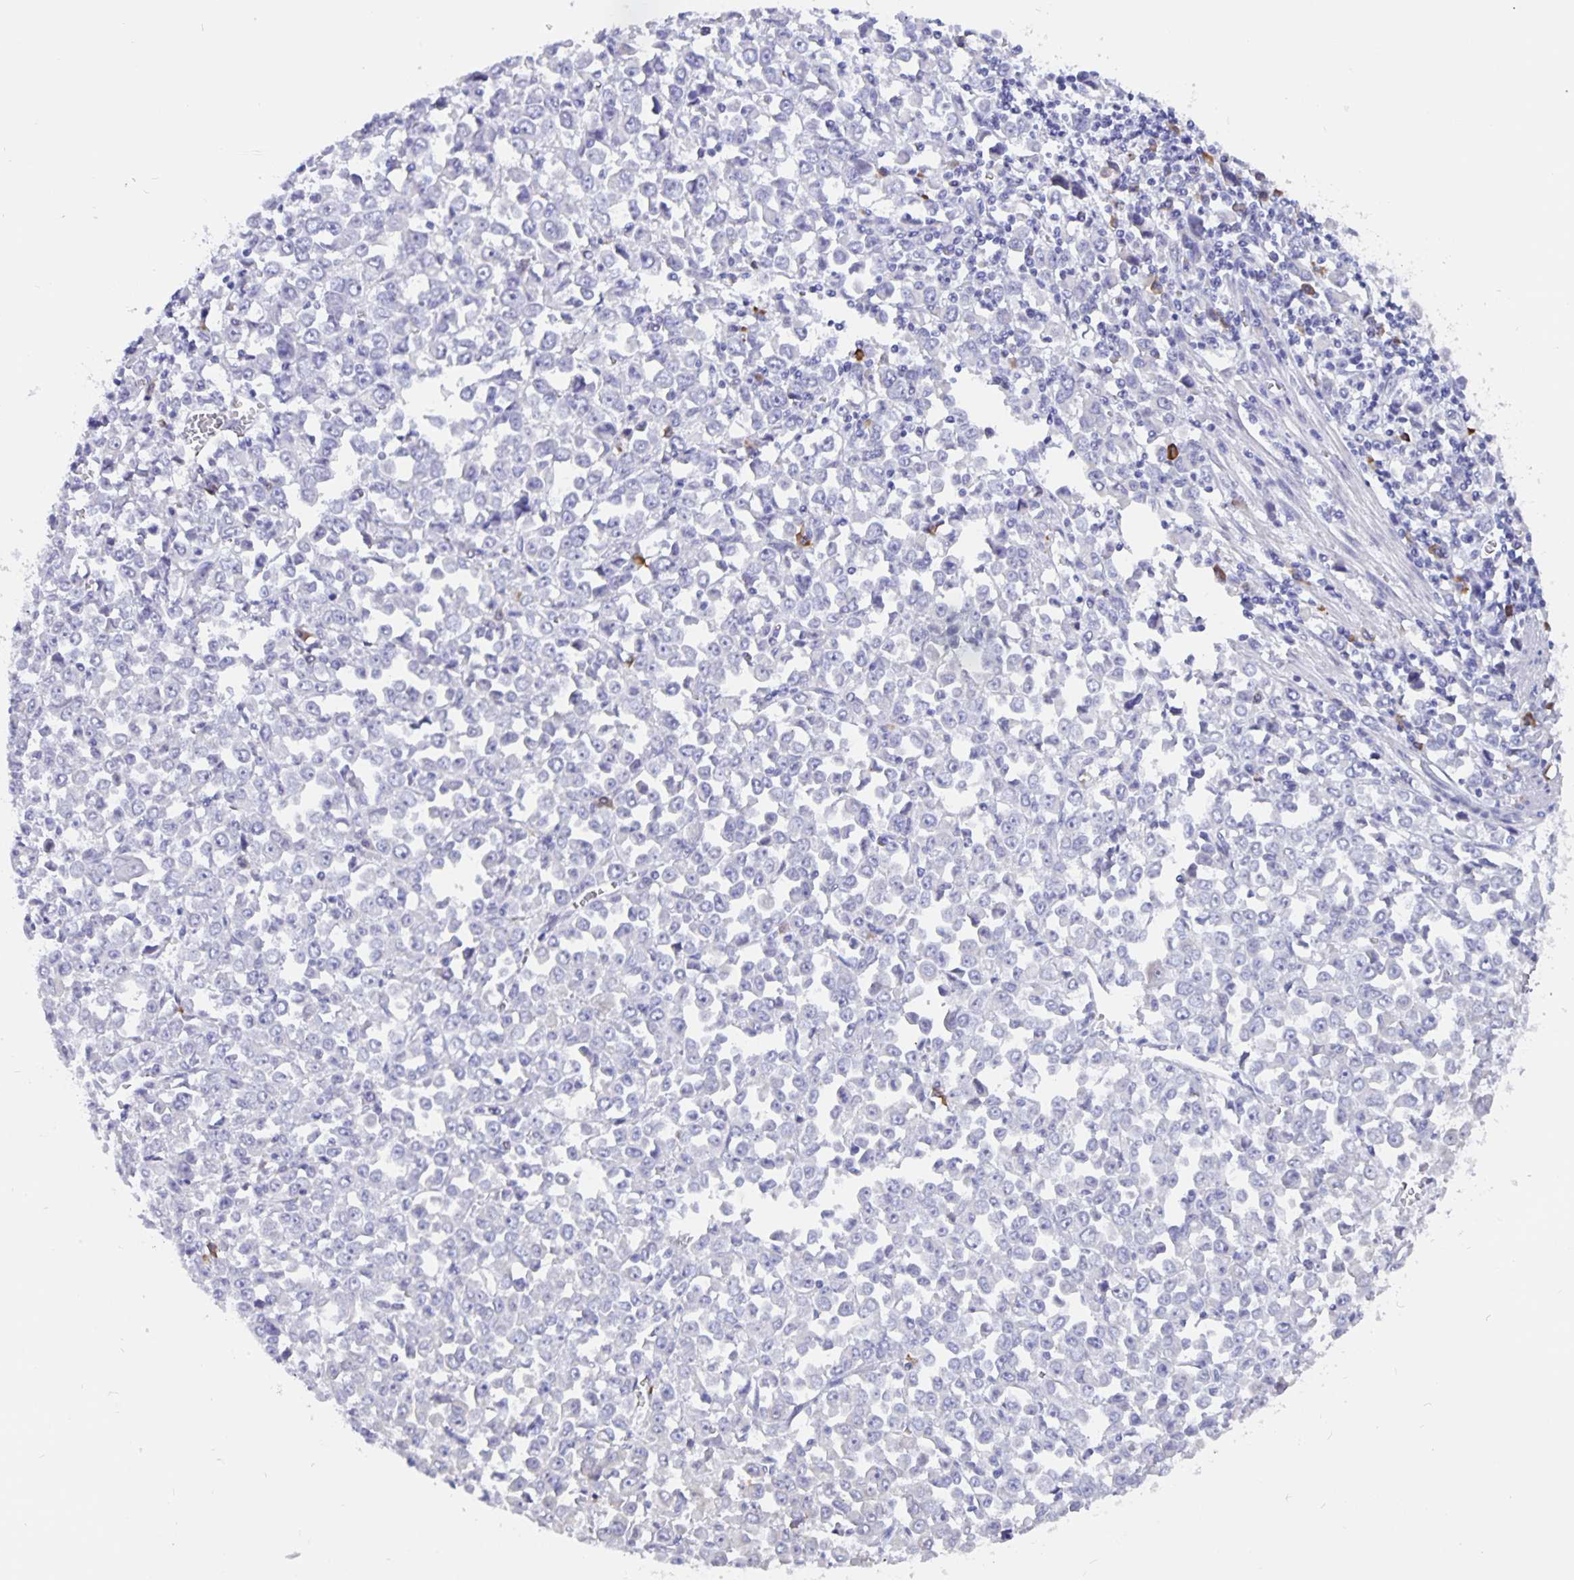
{"staining": {"intensity": "negative", "quantity": "none", "location": "none"}, "tissue": "stomach cancer", "cell_type": "Tumor cells", "image_type": "cancer", "snomed": [{"axis": "morphology", "description": "Adenocarcinoma, NOS"}, {"axis": "topography", "description": "Stomach, upper"}], "caption": "Protein analysis of stomach cancer (adenocarcinoma) displays no significant staining in tumor cells.", "gene": "ERMN", "patient": {"sex": "male", "age": 70}}